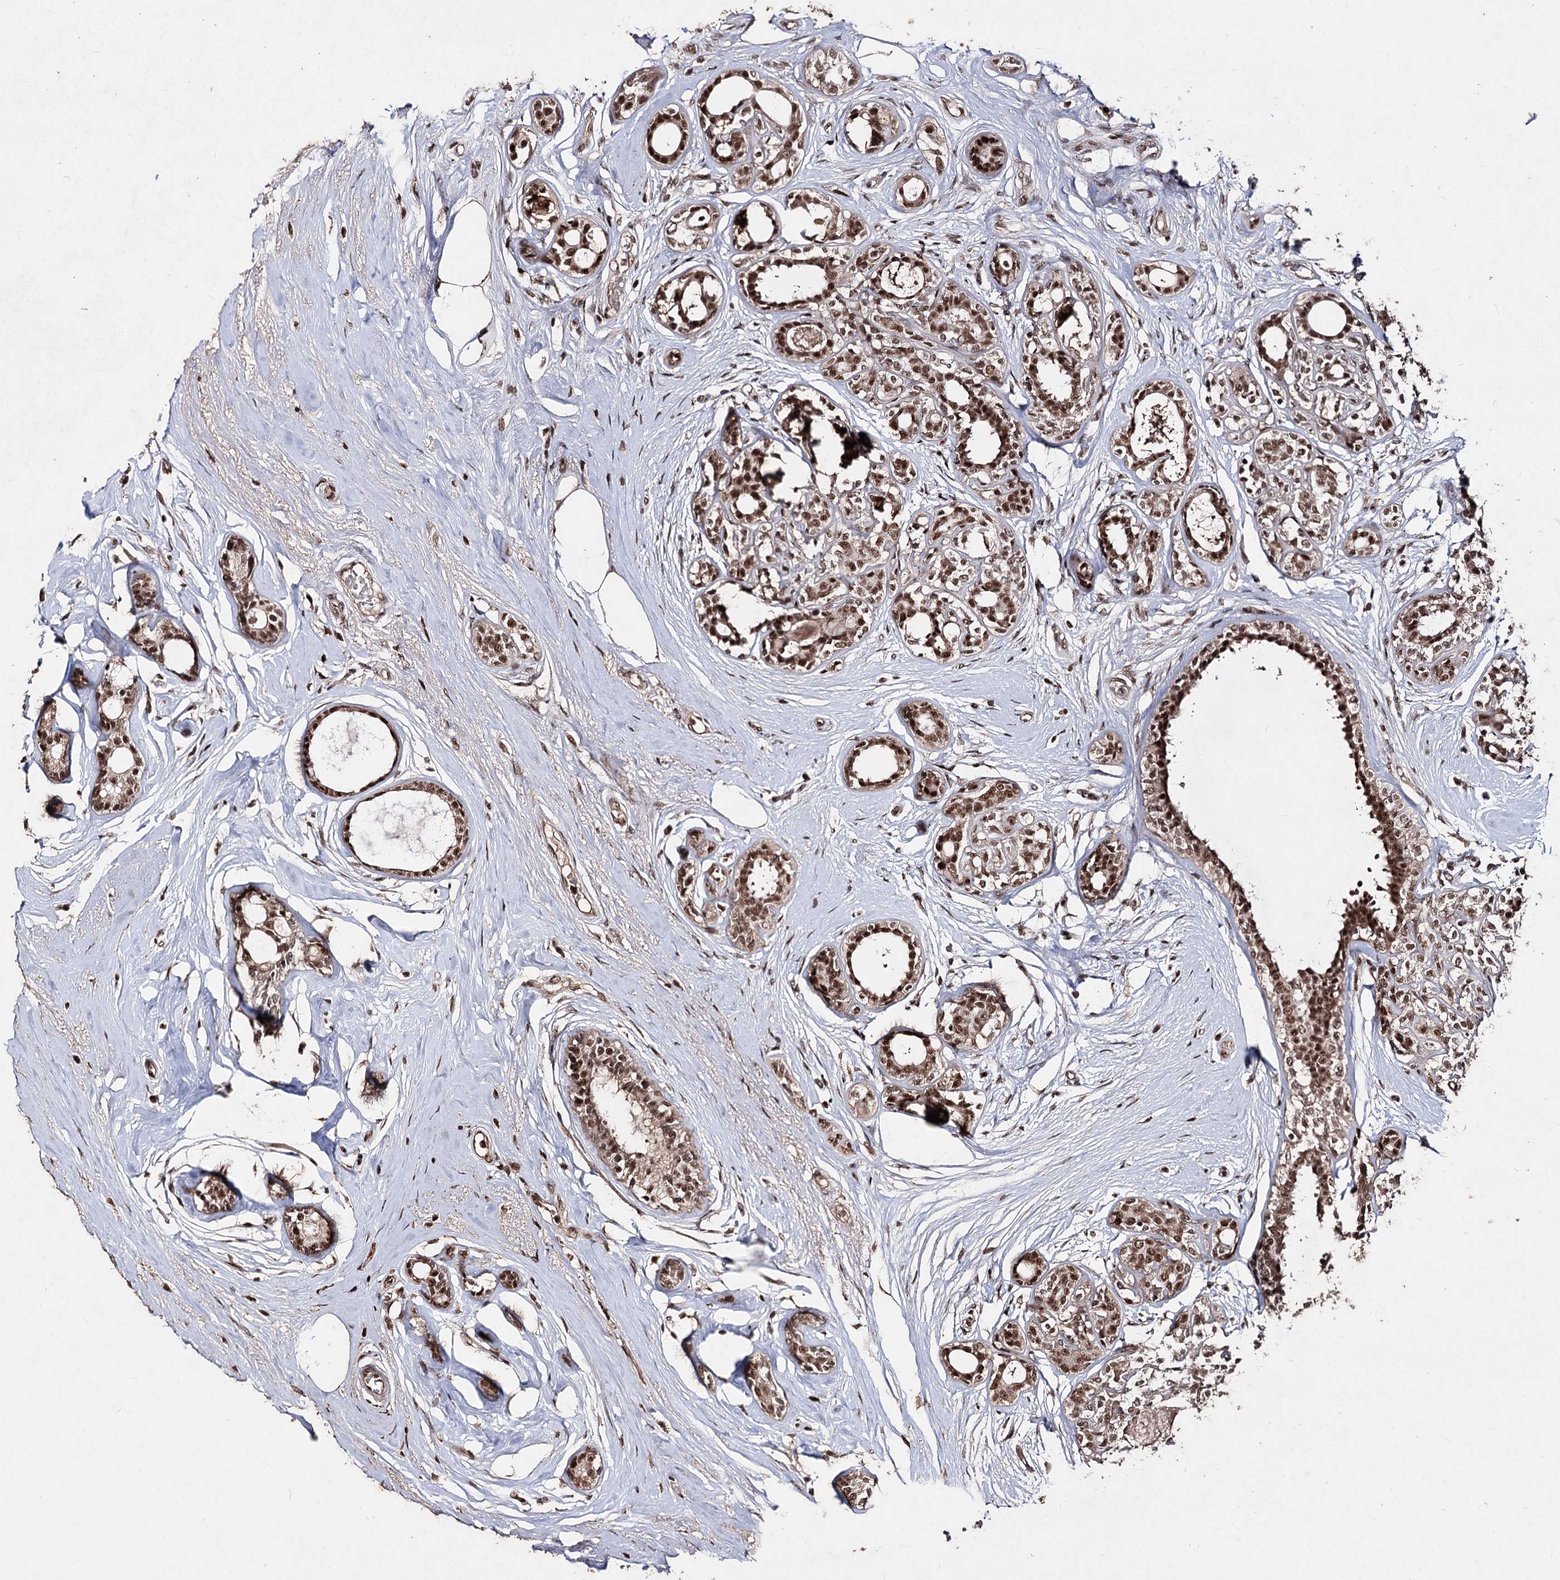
{"staining": {"intensity": "moderate", "quantity": ">75%", "location": "nuclear"}, "tissue": "breast cancer", "cell_type": "Tumor cells", "image_type": "cancer", "snomed": [{"axis": "morphology", "description": "Lobular carcinoma"}, {"axis": "topography", "description": "Breast"}], "caption": "Protein staining by immunohistochemistry (IHC) displays moderate nuclear expression in approximately >75% of tumor cells in lobular carcinoma (breast). (brown staining indicates protein expression, while blue staining denotes nuclei).", "gene": "U2SURP", "patient": {"sex": "female", "age": 51}}